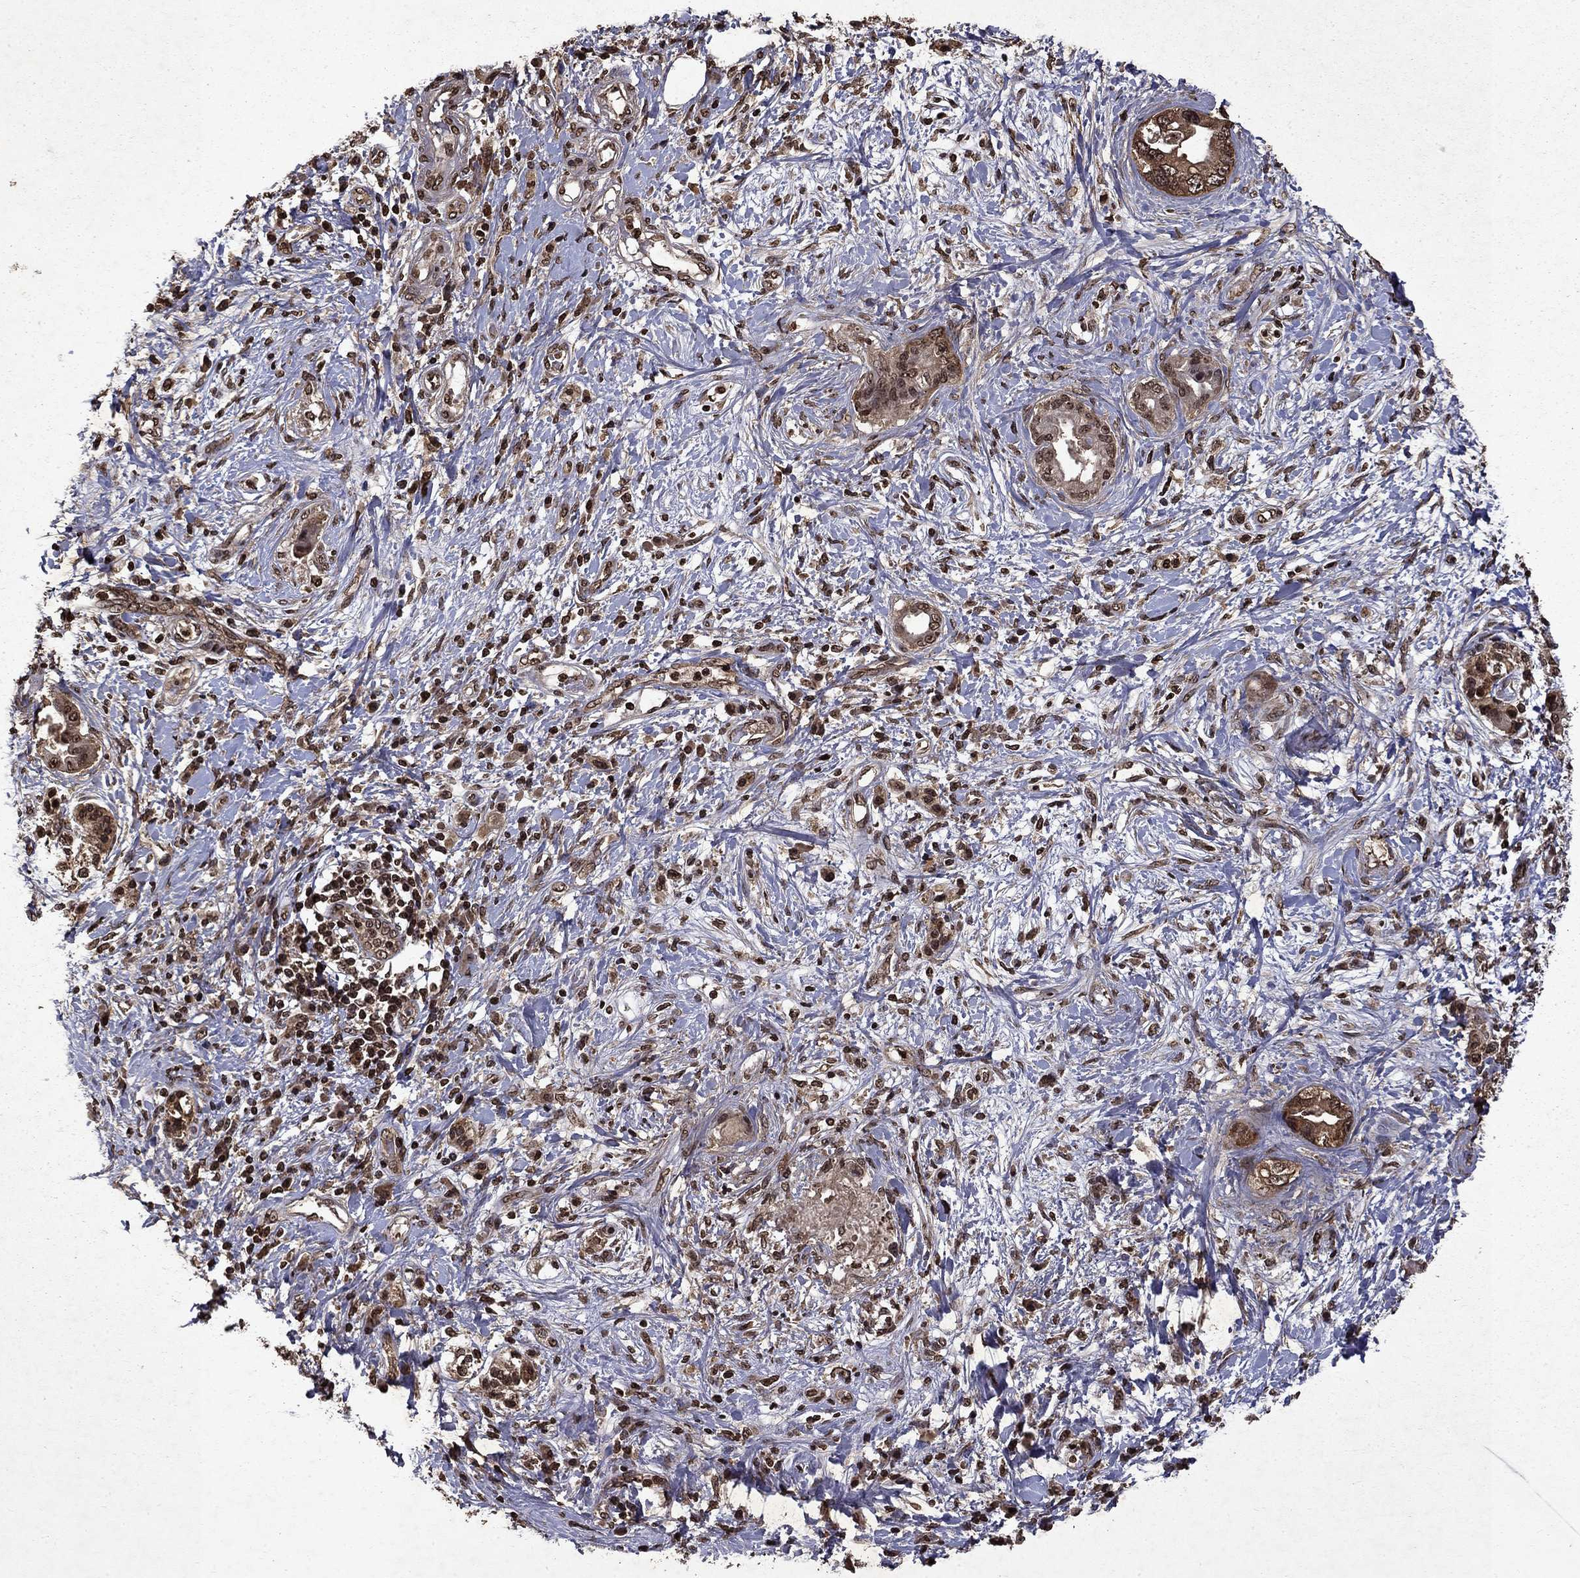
{"staining": {"intensity": "moderate", "quantity": "25%-75%", "location": "cytoplasmic/membranous,nuclear"}, "tissue": "pancreatic cancer", "cell_type": "Tumor cells", "image_type": "cancer", "snomed": [{"axis": "morphology", "description": "Adenocarcinoma, NOS"}, {"axis": "topography", "description": "Pancreas"}], "caption": "A micrograph showing moderate cytoplasmic/membranous and nuclear expression in approximately 25%-75% of tumor cells in pancreatic adenocarcinoma, as visualized by brown immunohistochemical staining.", "gene": "PIN4", "patient": {"sex": "female", "age": 56}}